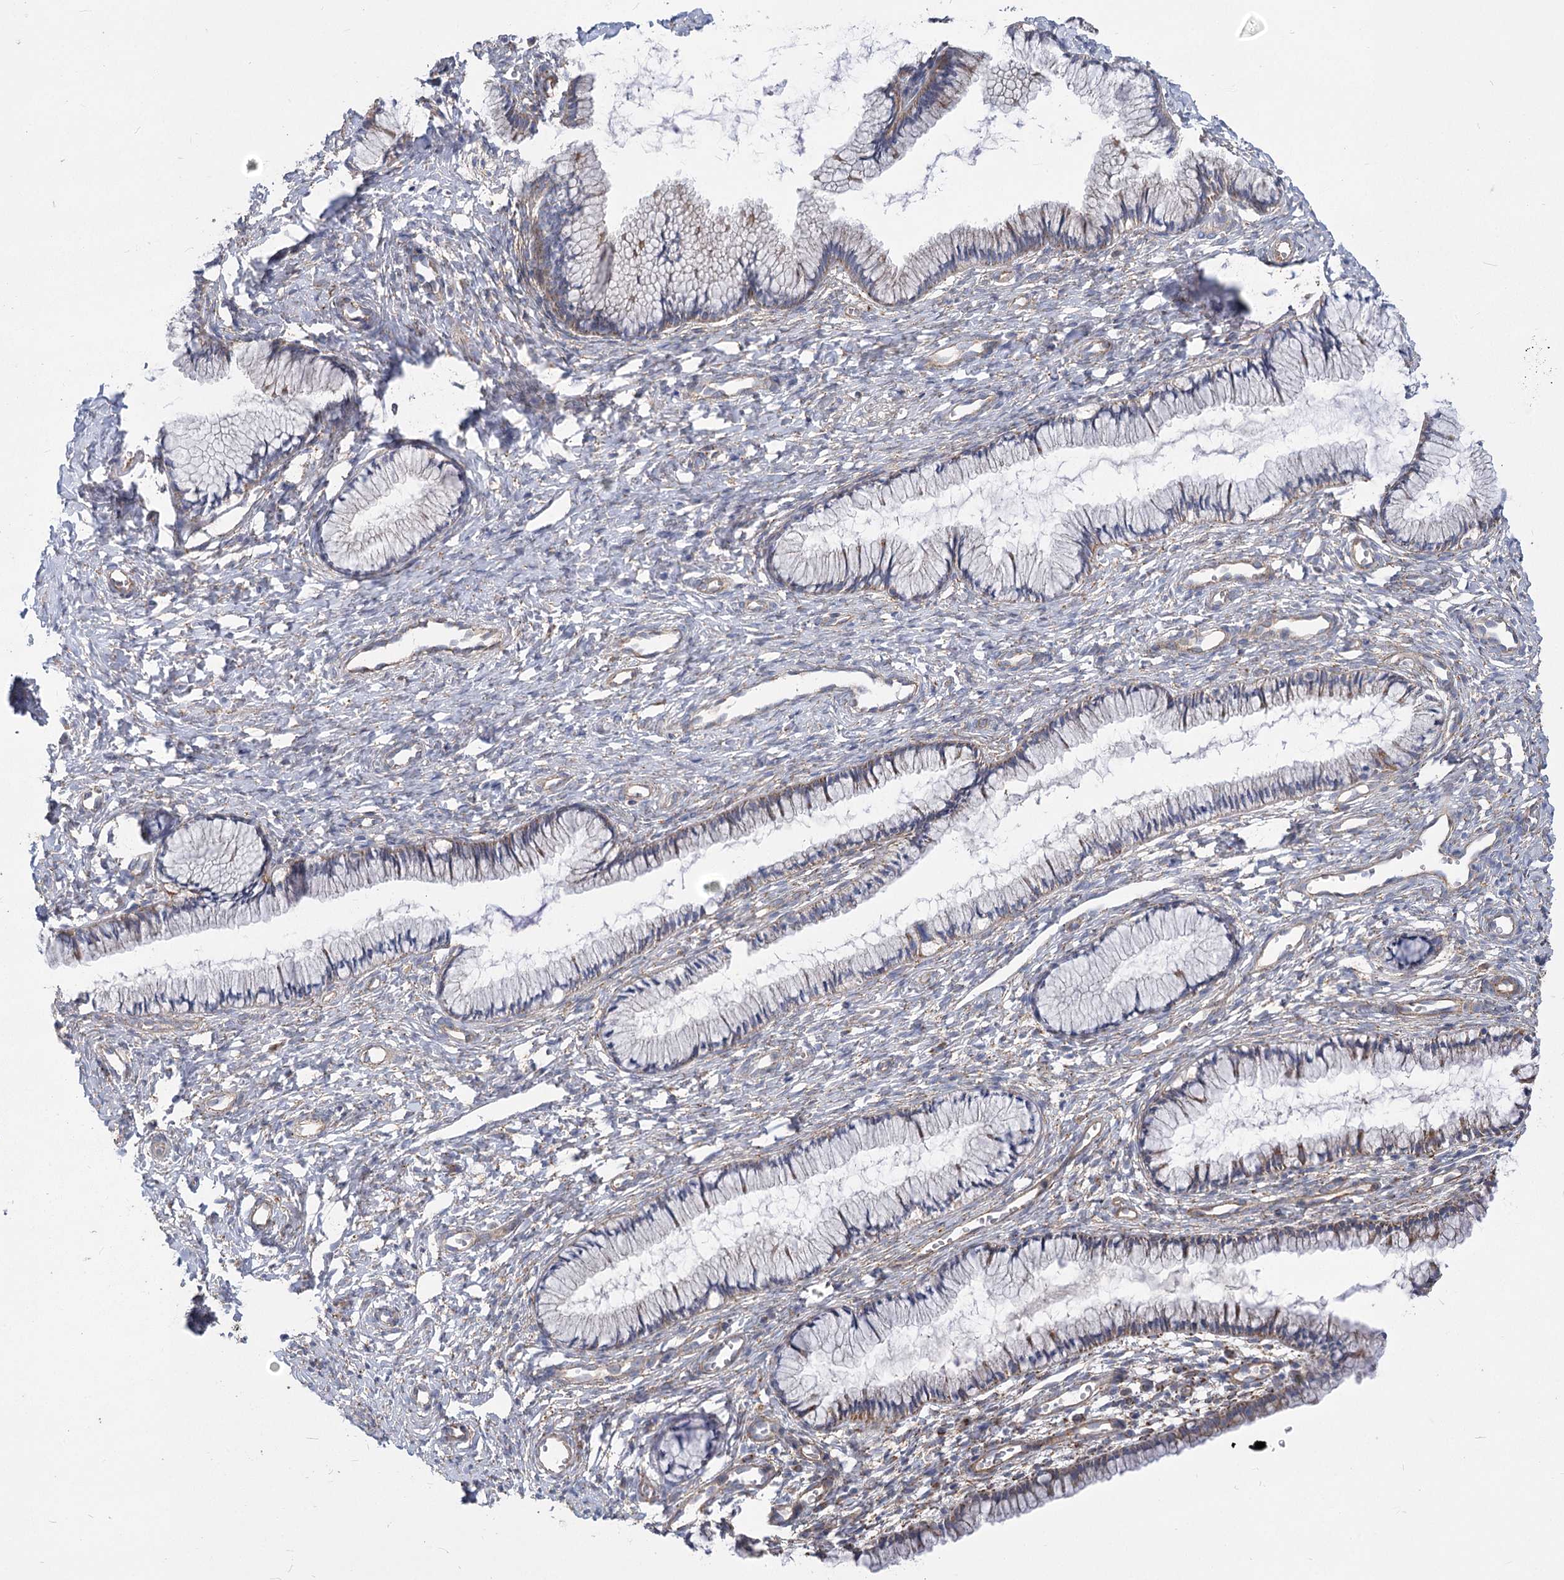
{"staining": {"intensity": "weak", "quantity": "25%-75%", "location": "cytoplasmic/membranous"}, "tissue": "cervix", "cell_type": "Glandular cells", "image_type": "normal", "snomed": [{"axis": "morphology", "description": "Normal tissue, NOS"}, {"axis": "topography", "description": "Cervix"}], "caption": "Immunohistochemistry (IHC) of unremarkable human cervix reveals low levels of weak cytoplasmic/membranous positivity in about 25%-75% of glandular cells.", "gene": "RMDN2", "patient": {"sex": "female", "age": 27}}